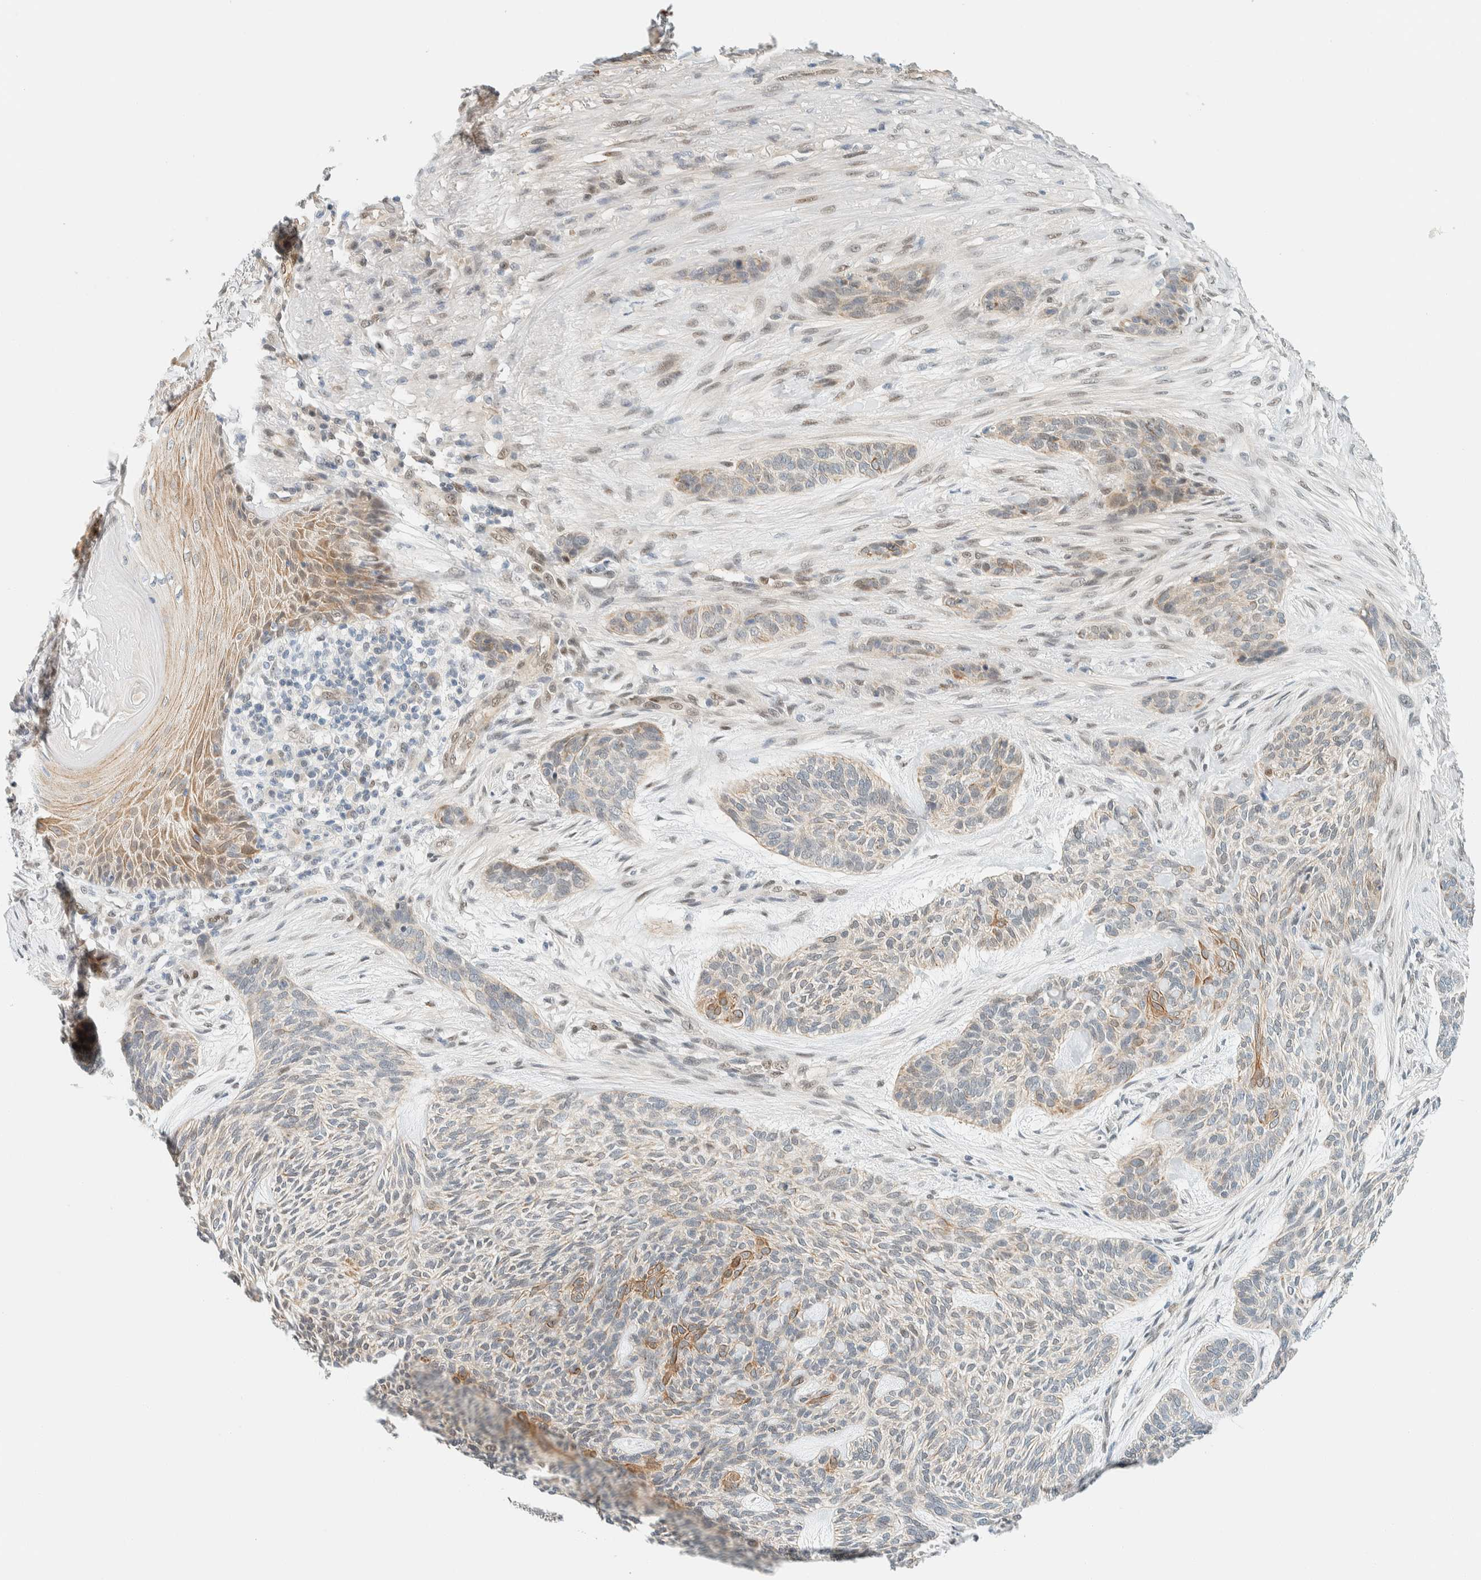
{"staining": {"intensity": "moderate", "quantity": "<25%", "location": "cytoplasmic/membranous"}, "tissue": "skin cancer", "cell_type": "Tumor cells", "image_type": "cancer", "snomed": [{"axis": "morphology", "description": "Basal cell carcinoma"}, {"axis": "topography", "description": "Skin"}], "caption": "This micrograph shows IHC staining of skin cancer (basal cell carcinoma), with low moderate cytoplasmic/membranous staining in approximately <25% of tumor cells.", "gene": "TSTD2", "patient": {"sex": "male", "age": 55}}